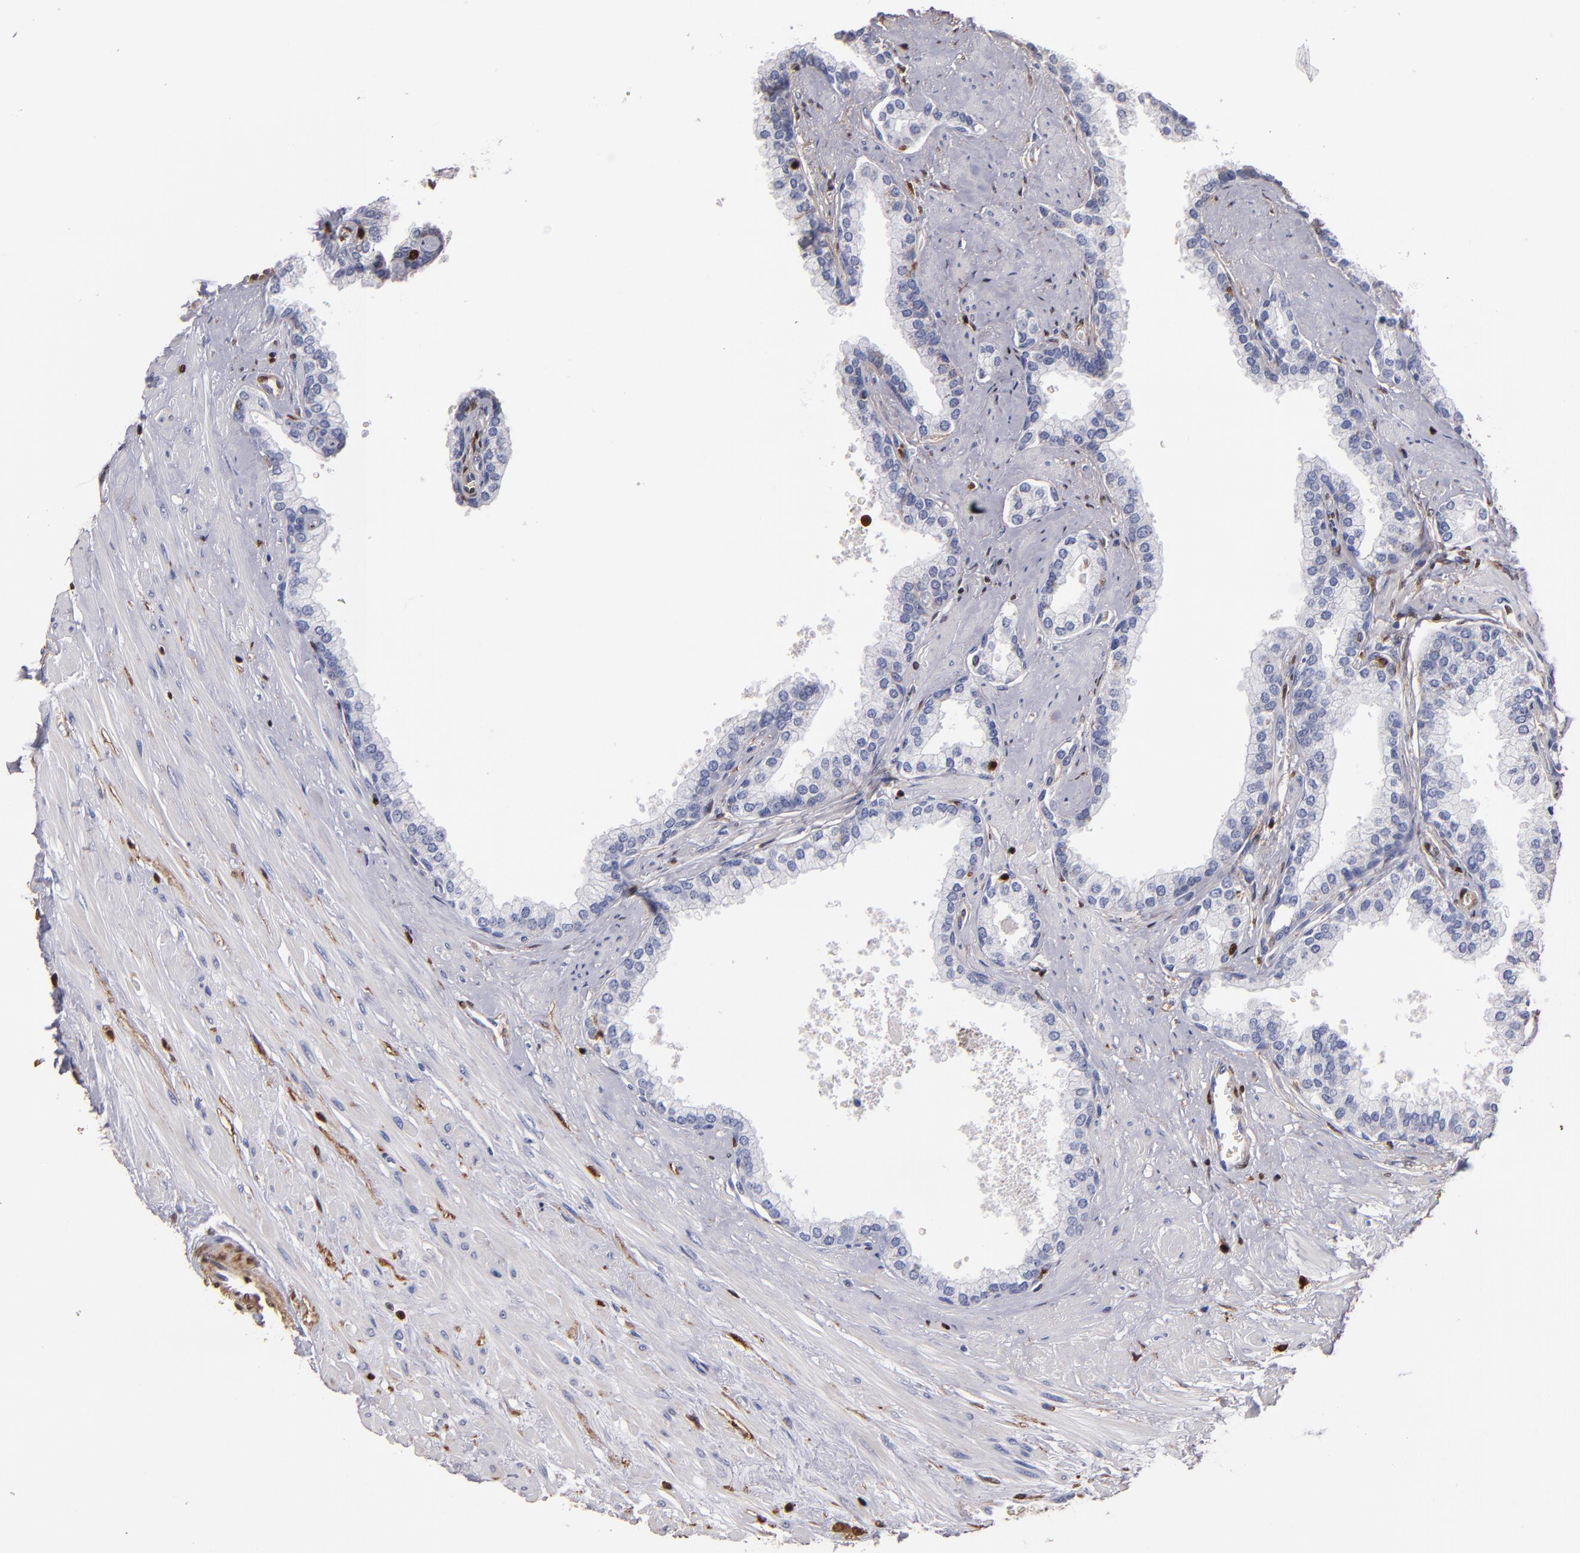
{"staining": {"intensity": "negative", "quantity": "none", "location": "none"}, "tissue": "prostate", "cell_type": "Glandular cells", "image_type": "normal", "snomed": [{"axis": "morphology", "description": "Normal tissue, NOS"}, {"axis": "topography", "description": "Prostate"}], "caption": "This is an immunohistochemistry (IHC) micrograph of benign prostate. There is no staining in glandular cells.", "gene": "S100A4", "patient": {"sex": "male", "age": 60}}